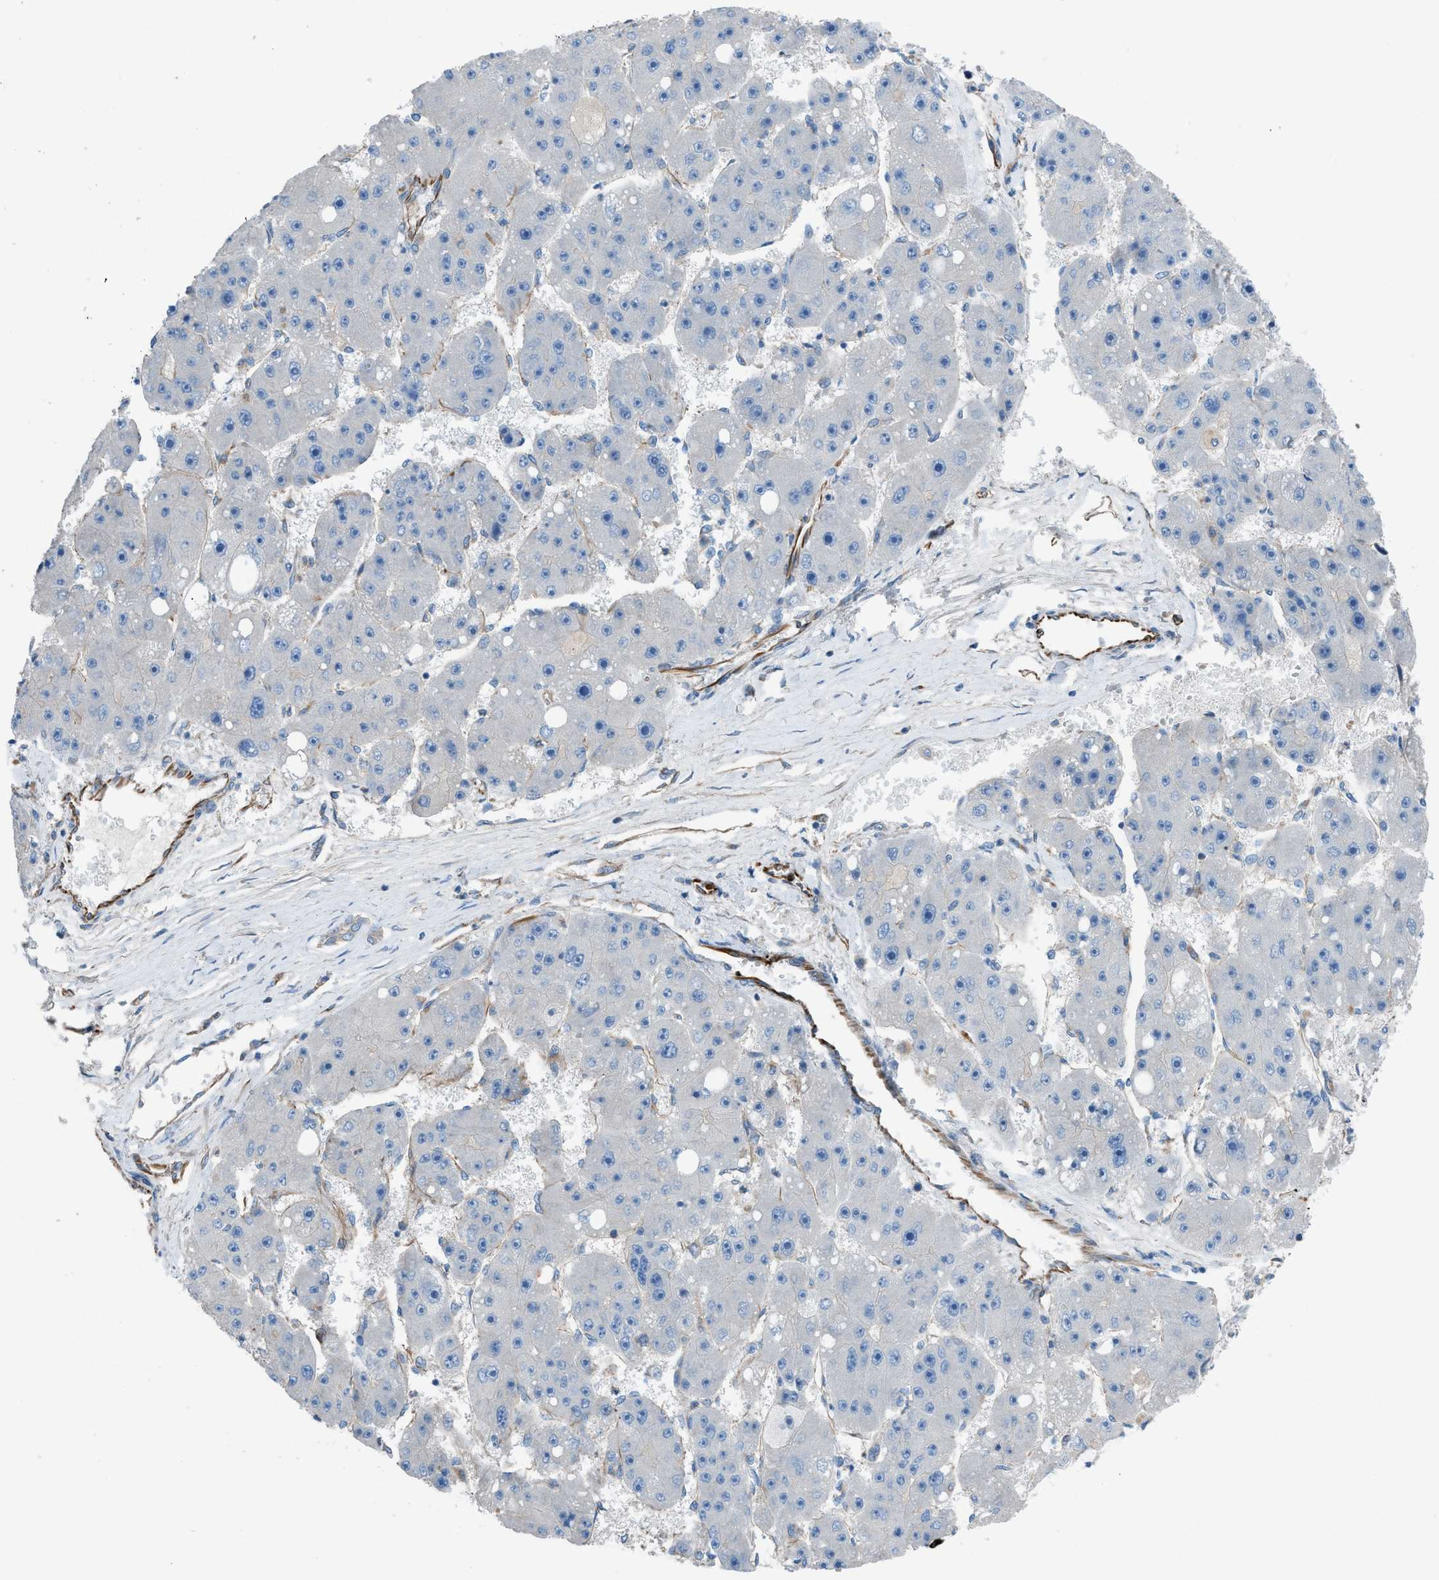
{"staining": {"intensity": "negative", "quantity": "none", "location": "none"}, "tissue": "liver cancer", "cell_type": "Tumor cells", "image_type": "cancer", "snomed": [{"axis": "morphology", "description": "Carcinoma, Hepatocellular, NOS"}, {"axis": "topography", "description": "Liver"}], "caption": "There is no significant positivity in tumor cells of liver cancer (hepatocellular carcinoma).", "gene": "CABP7", "patient": {"sex": "female", "age": 61}}